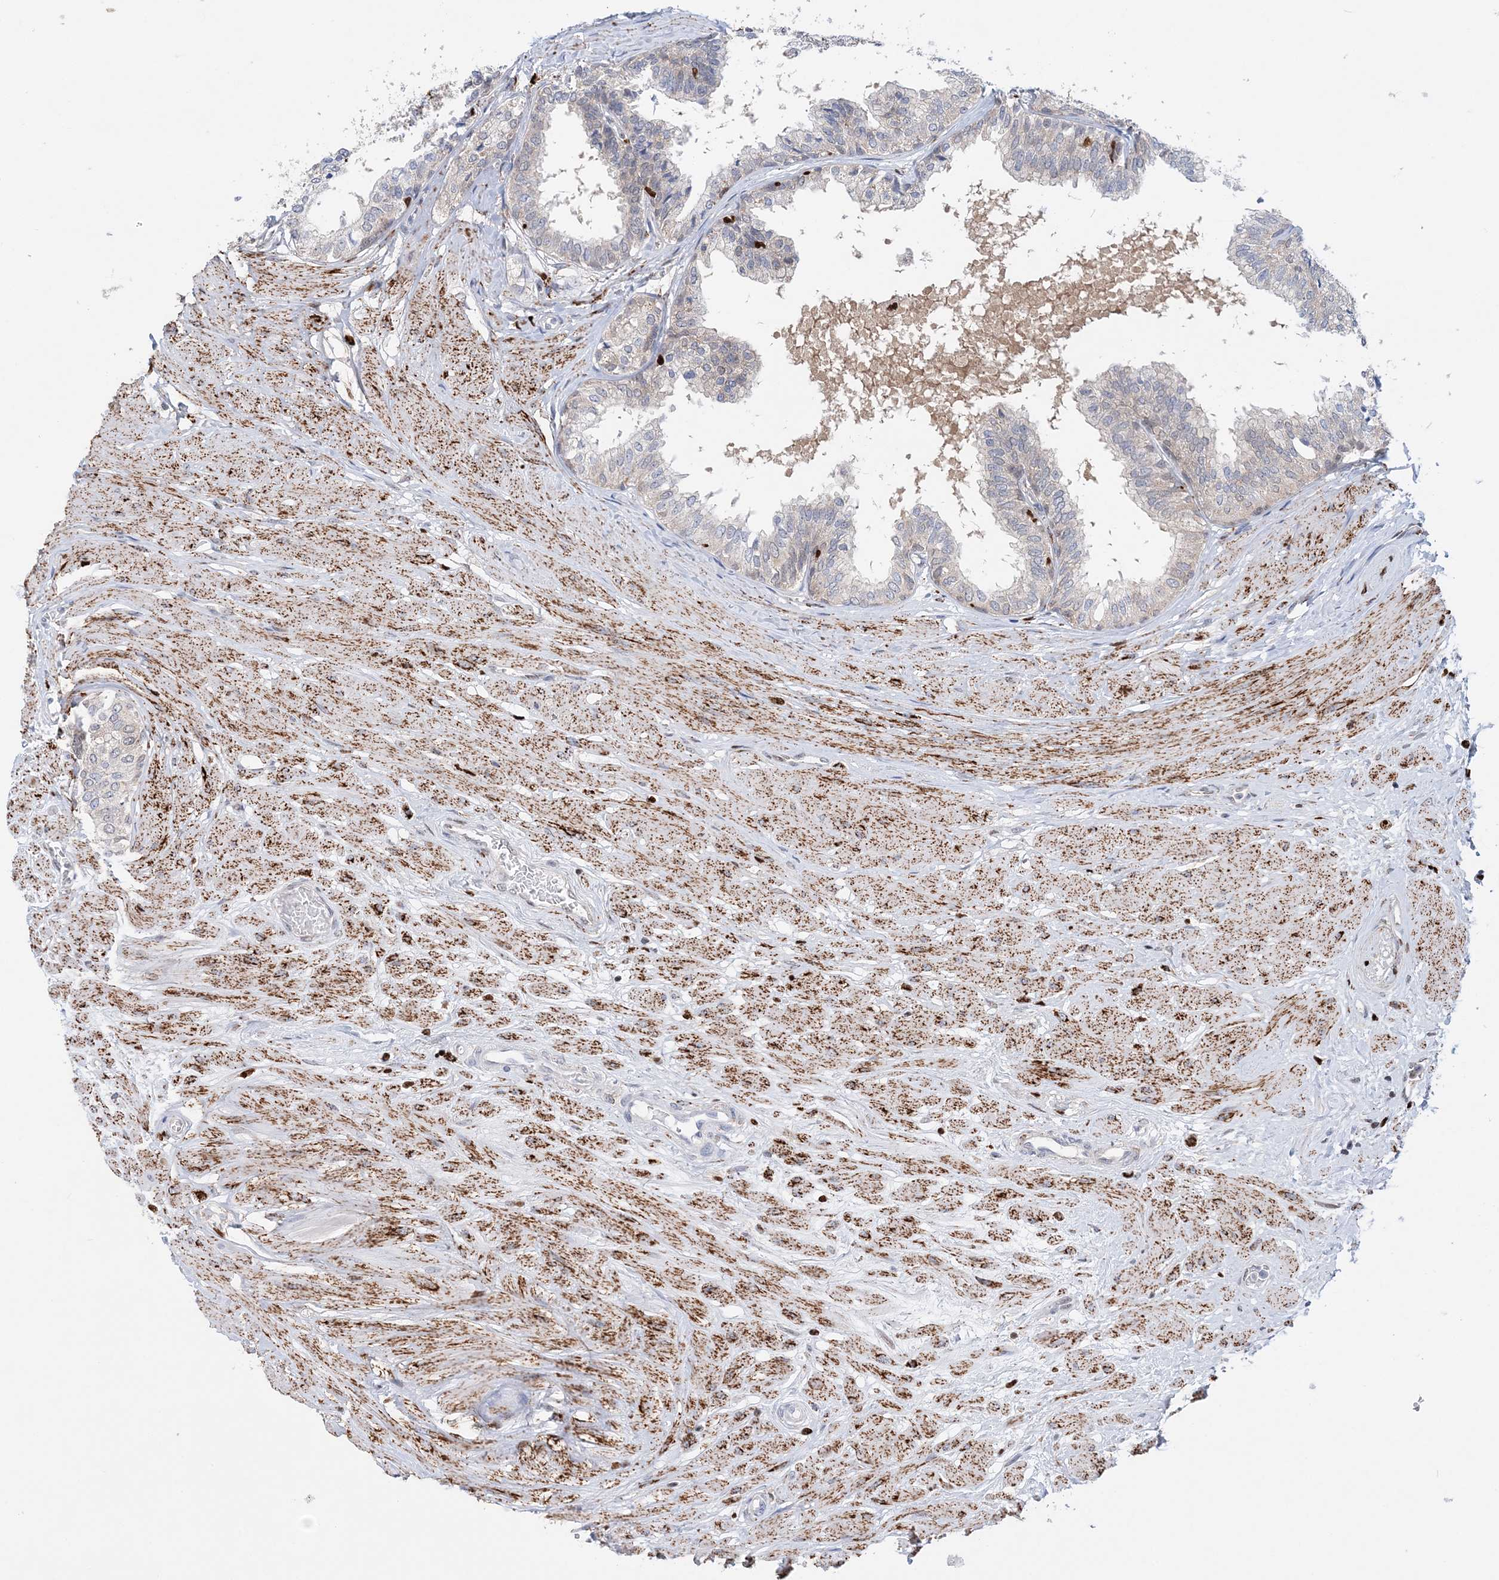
{"staining": {"intensity": "negative", "quantity": "none", "location": "none"}, "tissue": "prostate", "cell_type": "Glandular cells", "image_type": "normal", "snomed": [{"axis": "morphology", "description": "Normal tissue, NOS"}, {"axis": "topography", "description": "Prostate"}], "caption": "Glandular cells are negative for brown protein staining in benign prostate. The staining is performed using DAB brown chromogen with nuclei counter-stained in using hematoxylin.", "gene": "NIT2", "patient": {"sex": "male", "age": 48}}